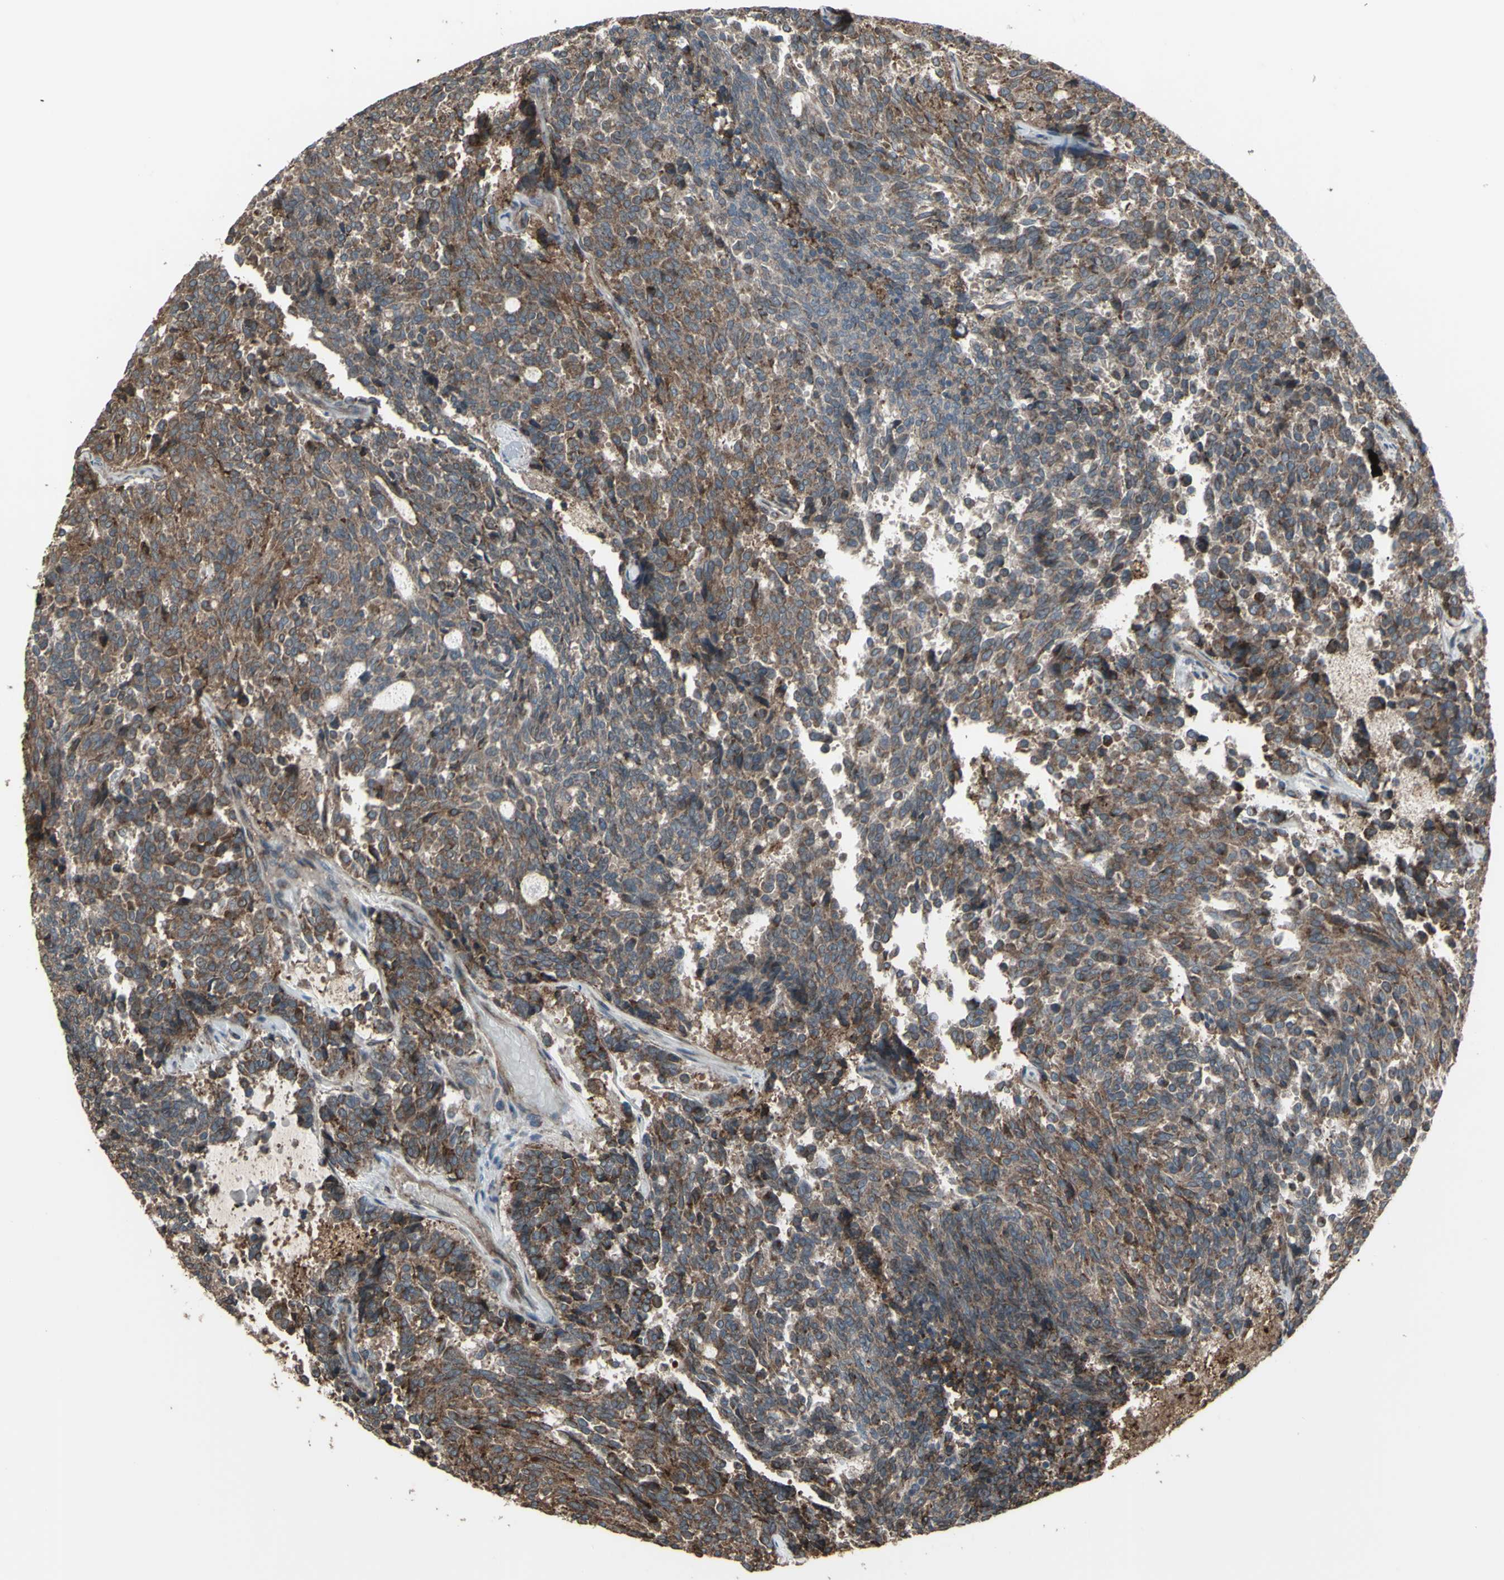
{"staining": {"intensity": "moderate", "quantity": ">75%", "location": "cytoplasmic/membranous"}, "tissue": "carcinoid", "cell_type": "Tumor cells", "image_type": "cancer", "snomed": [{"axis": "morphology", "description": "Carcinoid, malignant, NOS"}, {"axis": "topography", "description": "Pancreas"}], "caption": "Protein analysis of carcinoid (malignant) tissue demonstrates moderate cytoplasmic/membranous expression in approximately >75% of tumor cells. (DAB = brown stain, brightfield microscopy at high magnification).", "gene": "SMO", "patient": {"sex": "female", "age": 54}}